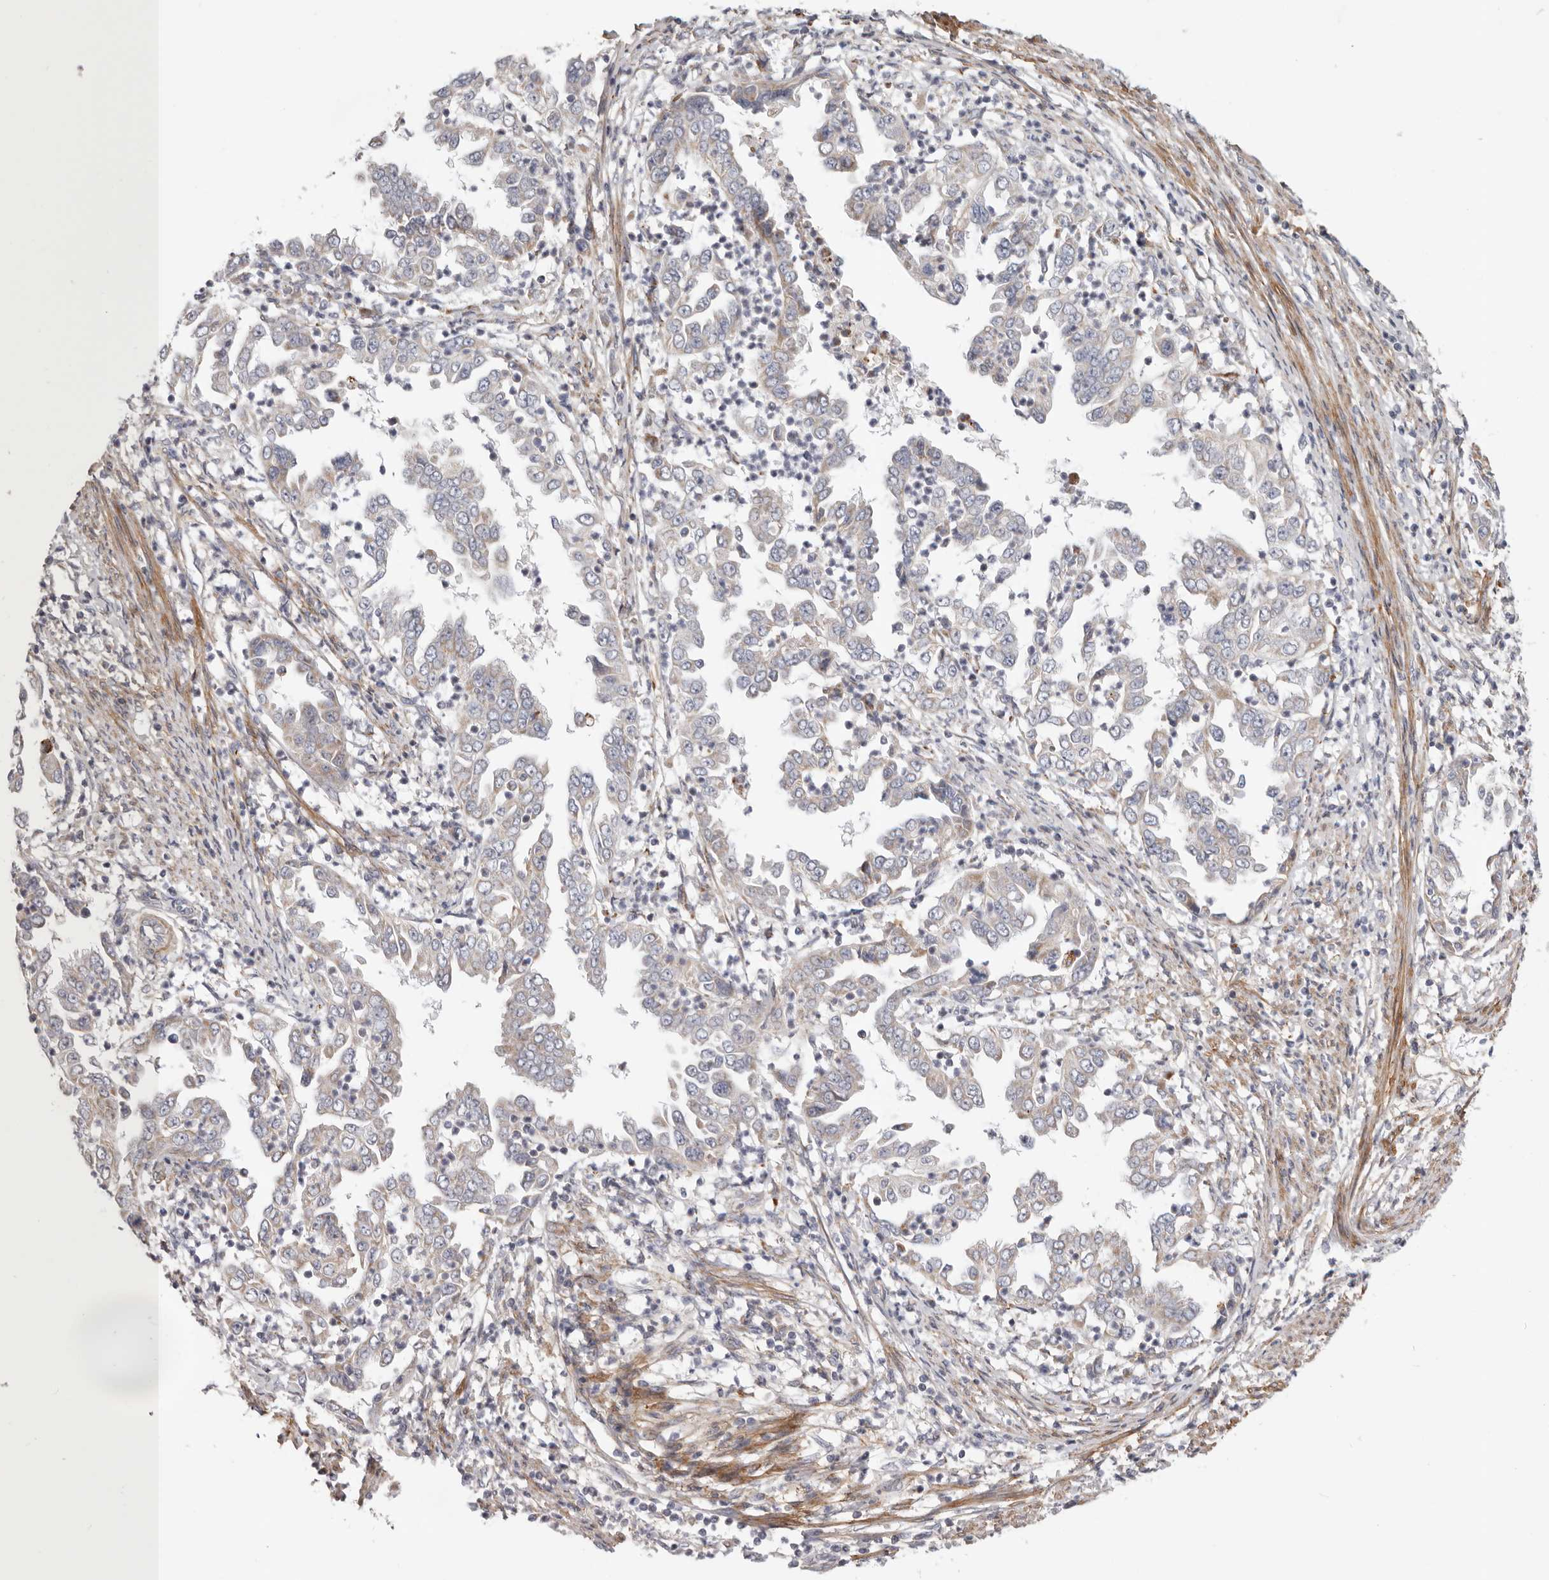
{"staining": {"intensity": "weak", "quantity": "<25%", "location": "cytoplasmic/membranous"}, "tissue": "endometrial cancer", "cell_type": "Tumor cells", "image_type": "cancer", "snomed": [{"axis": "morphology", "description": "Adenocarcinoma, NOS"}, {"axis": "topography", "description": "Endometrium"}], "caption": "Adenocarcinoma (endometrial) was stained to show a protein in brown. There is no significant positivity in tumor cells. (DAB (3,3'-diaminobenzidine) immunohistochemistry visualized using brightfield microscopy, high magnification).", "gene": "MRPS10", "patient": {"sex": "female", "age": 85}}